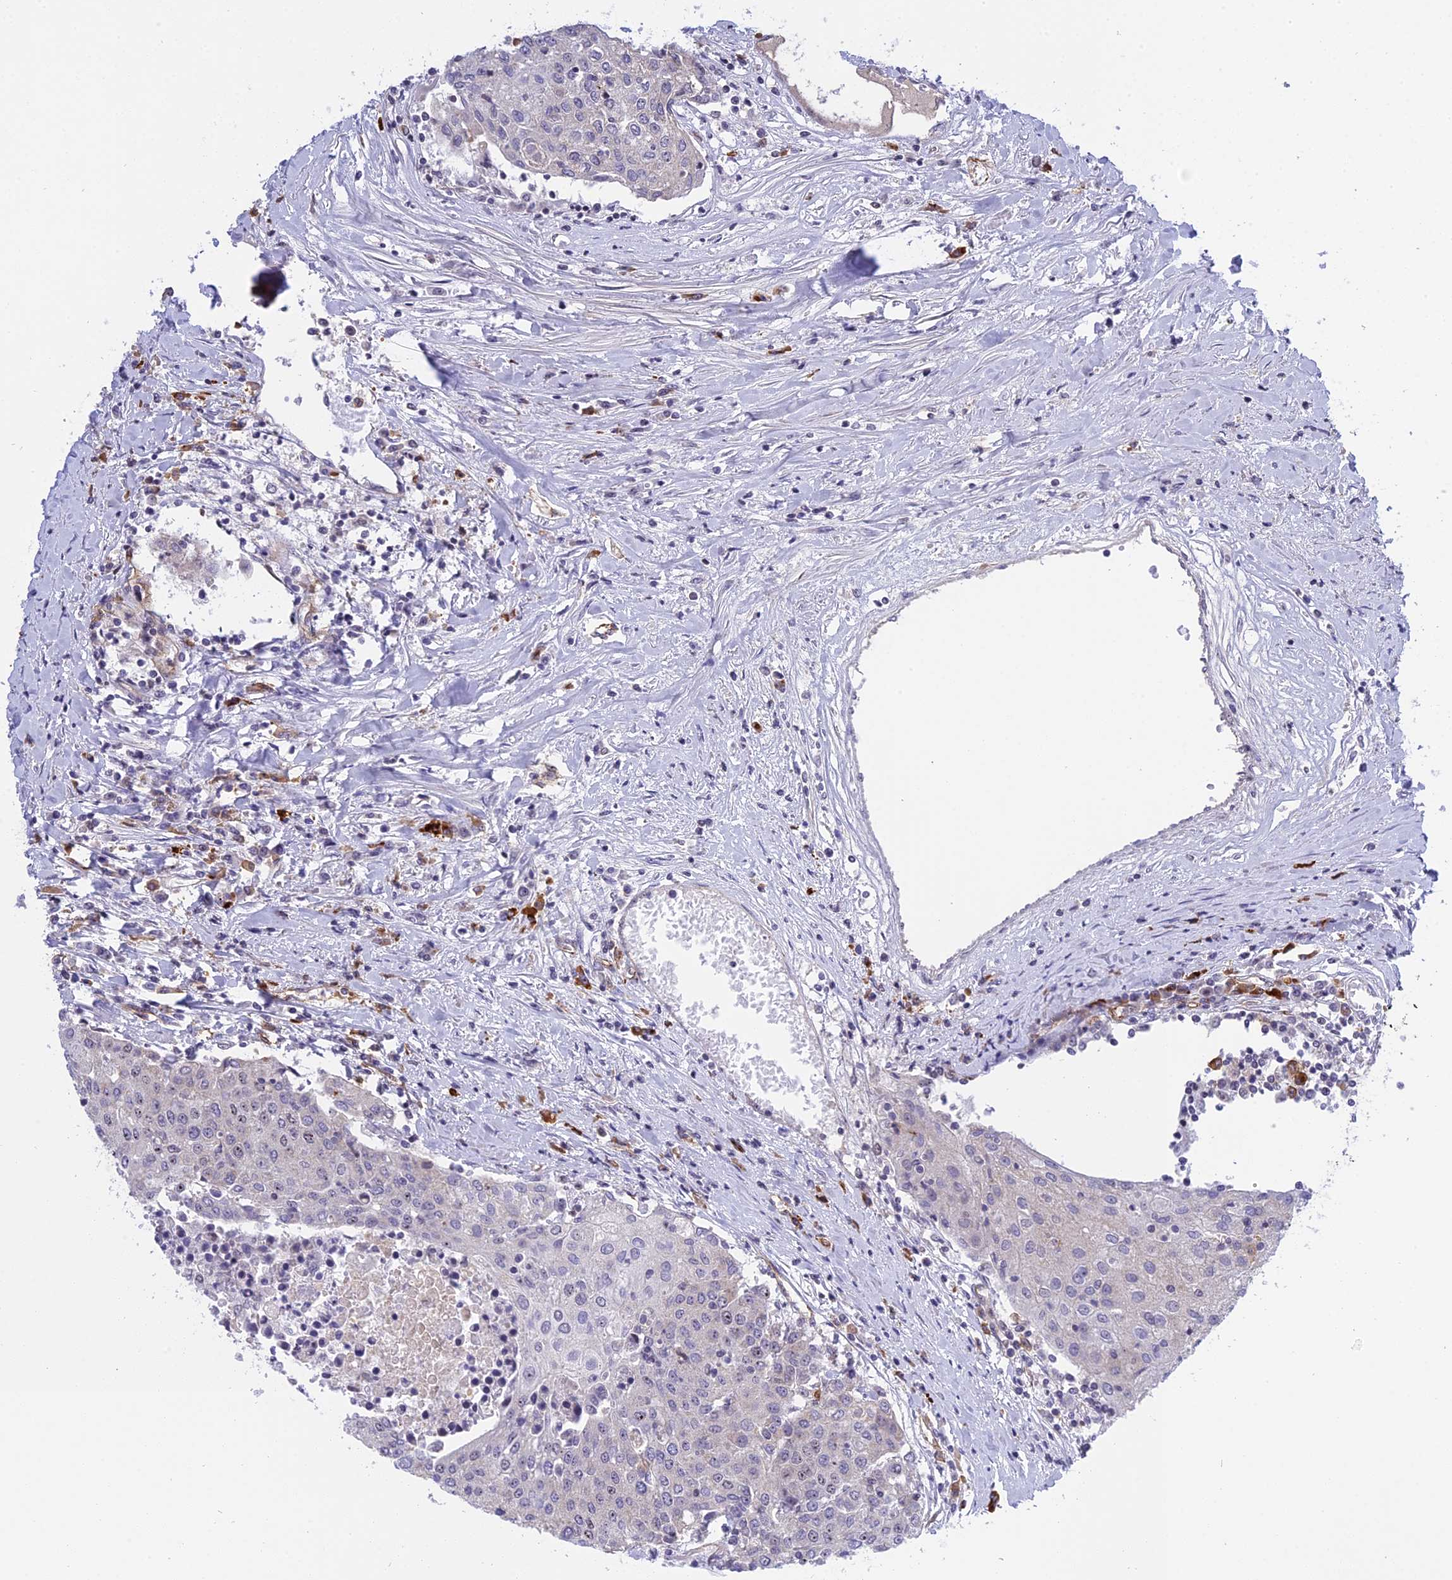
{"staining": {"intensity": "negative", "quantity": "none", "location": "none"}, "tissue": "urothelial cancer", "cell_type": "Tumor cells", "image_type": "cancer", "snomed": [{"axis": "morphology", "description": "Urothelial carcinoma, High grade"}, {"axis": "topography", "description": "Urinary bladder"}], "caption": "Tumor cells show no significant protein staining in high-grade urothelial carcinoma. (Stains: DAB (3,3'-diaminobenzidine) IHC with hematoxylin counter stain, Microscopy: brightfield microscopy at high magnification).", "gene": "MPND", "patient": {"sex": "female", "age": 85}}